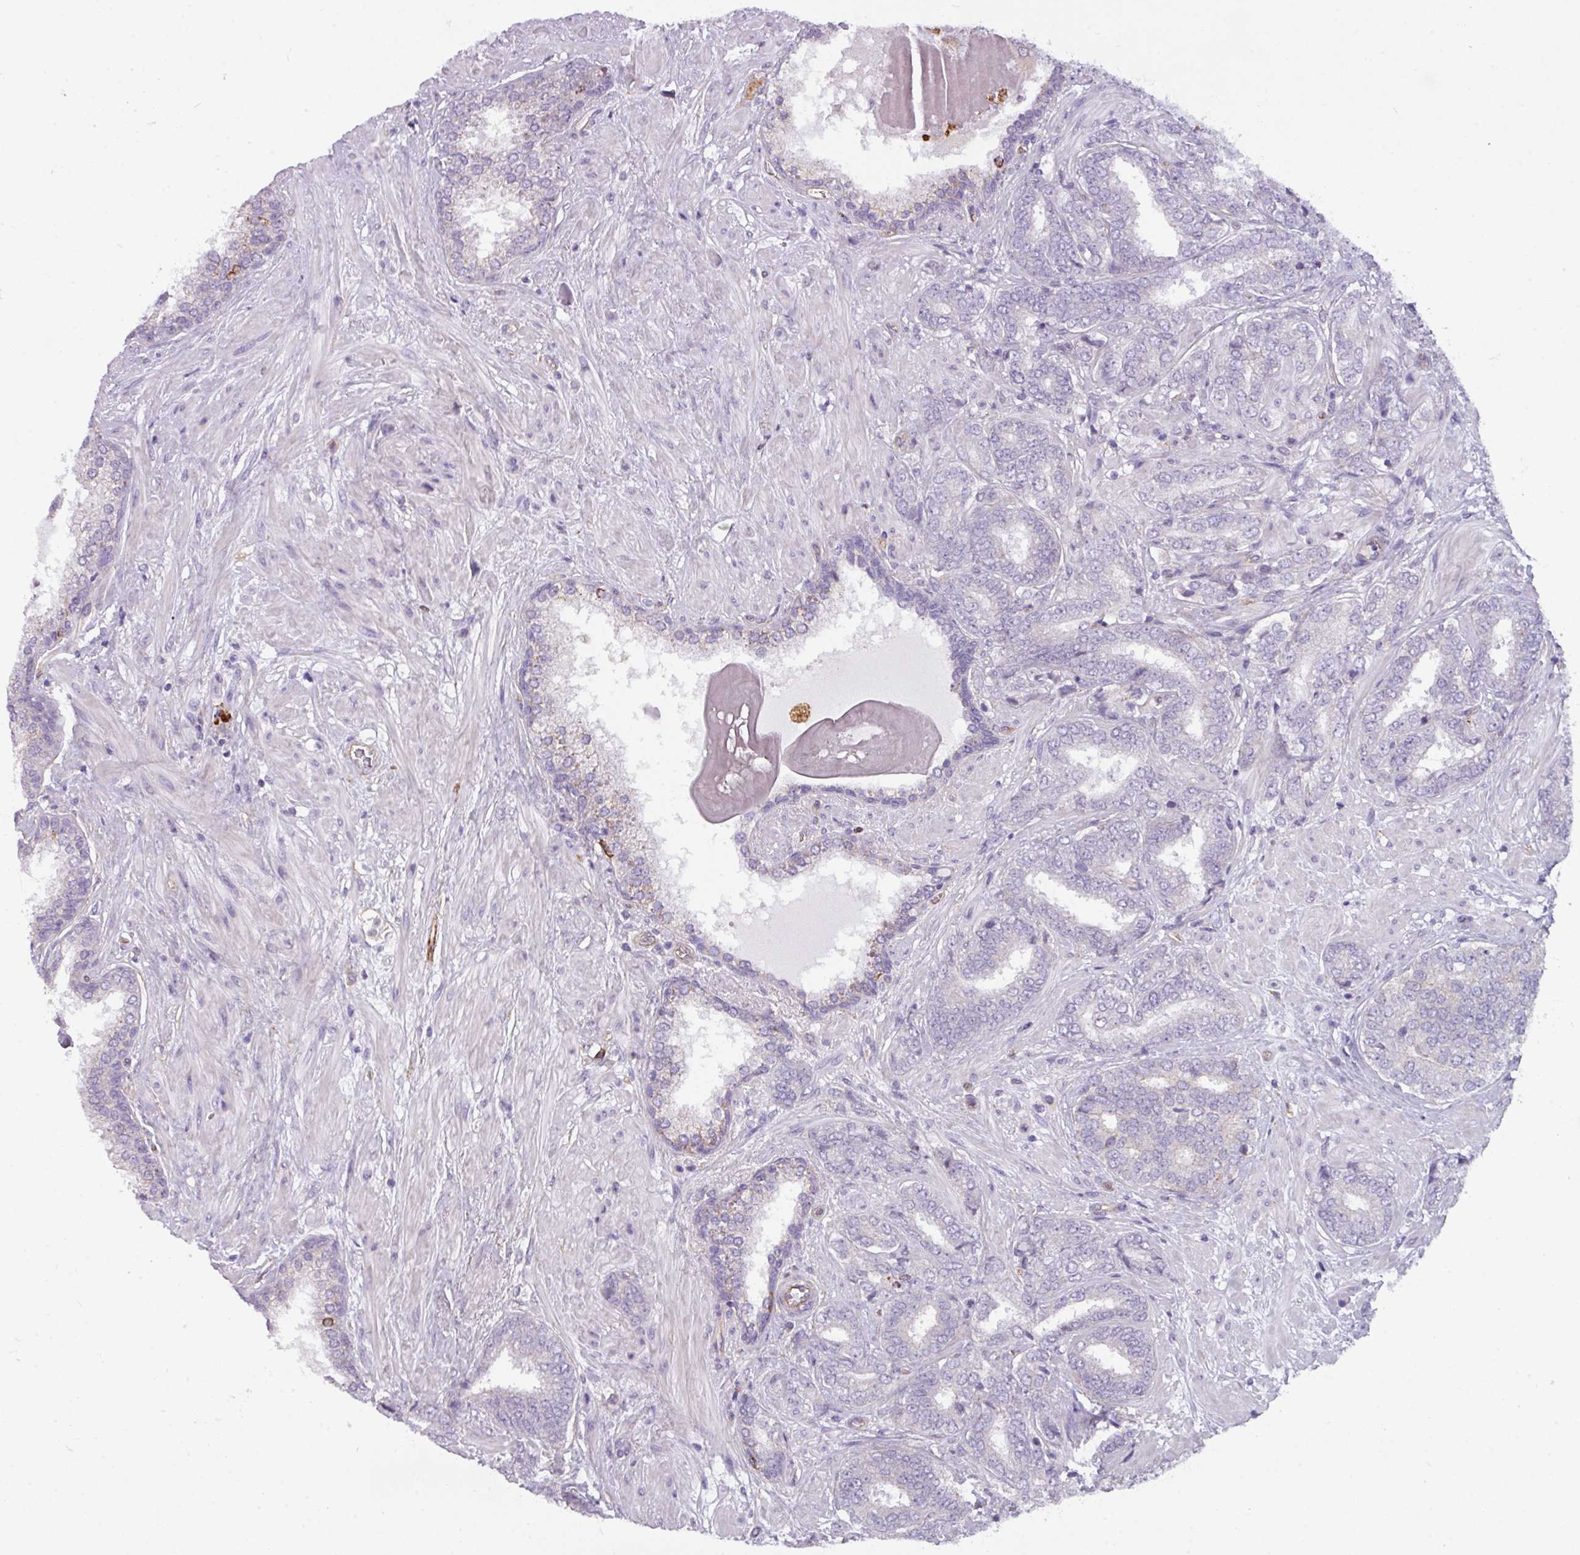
{"staining": {"intensity": "negative", "quantity": "none", "location": "none"}, "tissue": "prostate cancer", "cell_type": "Tumor cells", "image_type": "cancer", "snomed": [{"axis": "morphology", "description": "Adenocarcinoma, High grade"}, {"axis": "topography", "description": "Prostate"}], "caption": "The immunohistochemistry (IHC) histopathology image has no significant expression in tumor cells of prostate cancer tissue.", "gene": "BUD23", "patient": {"sex": "male", "age": 72}}